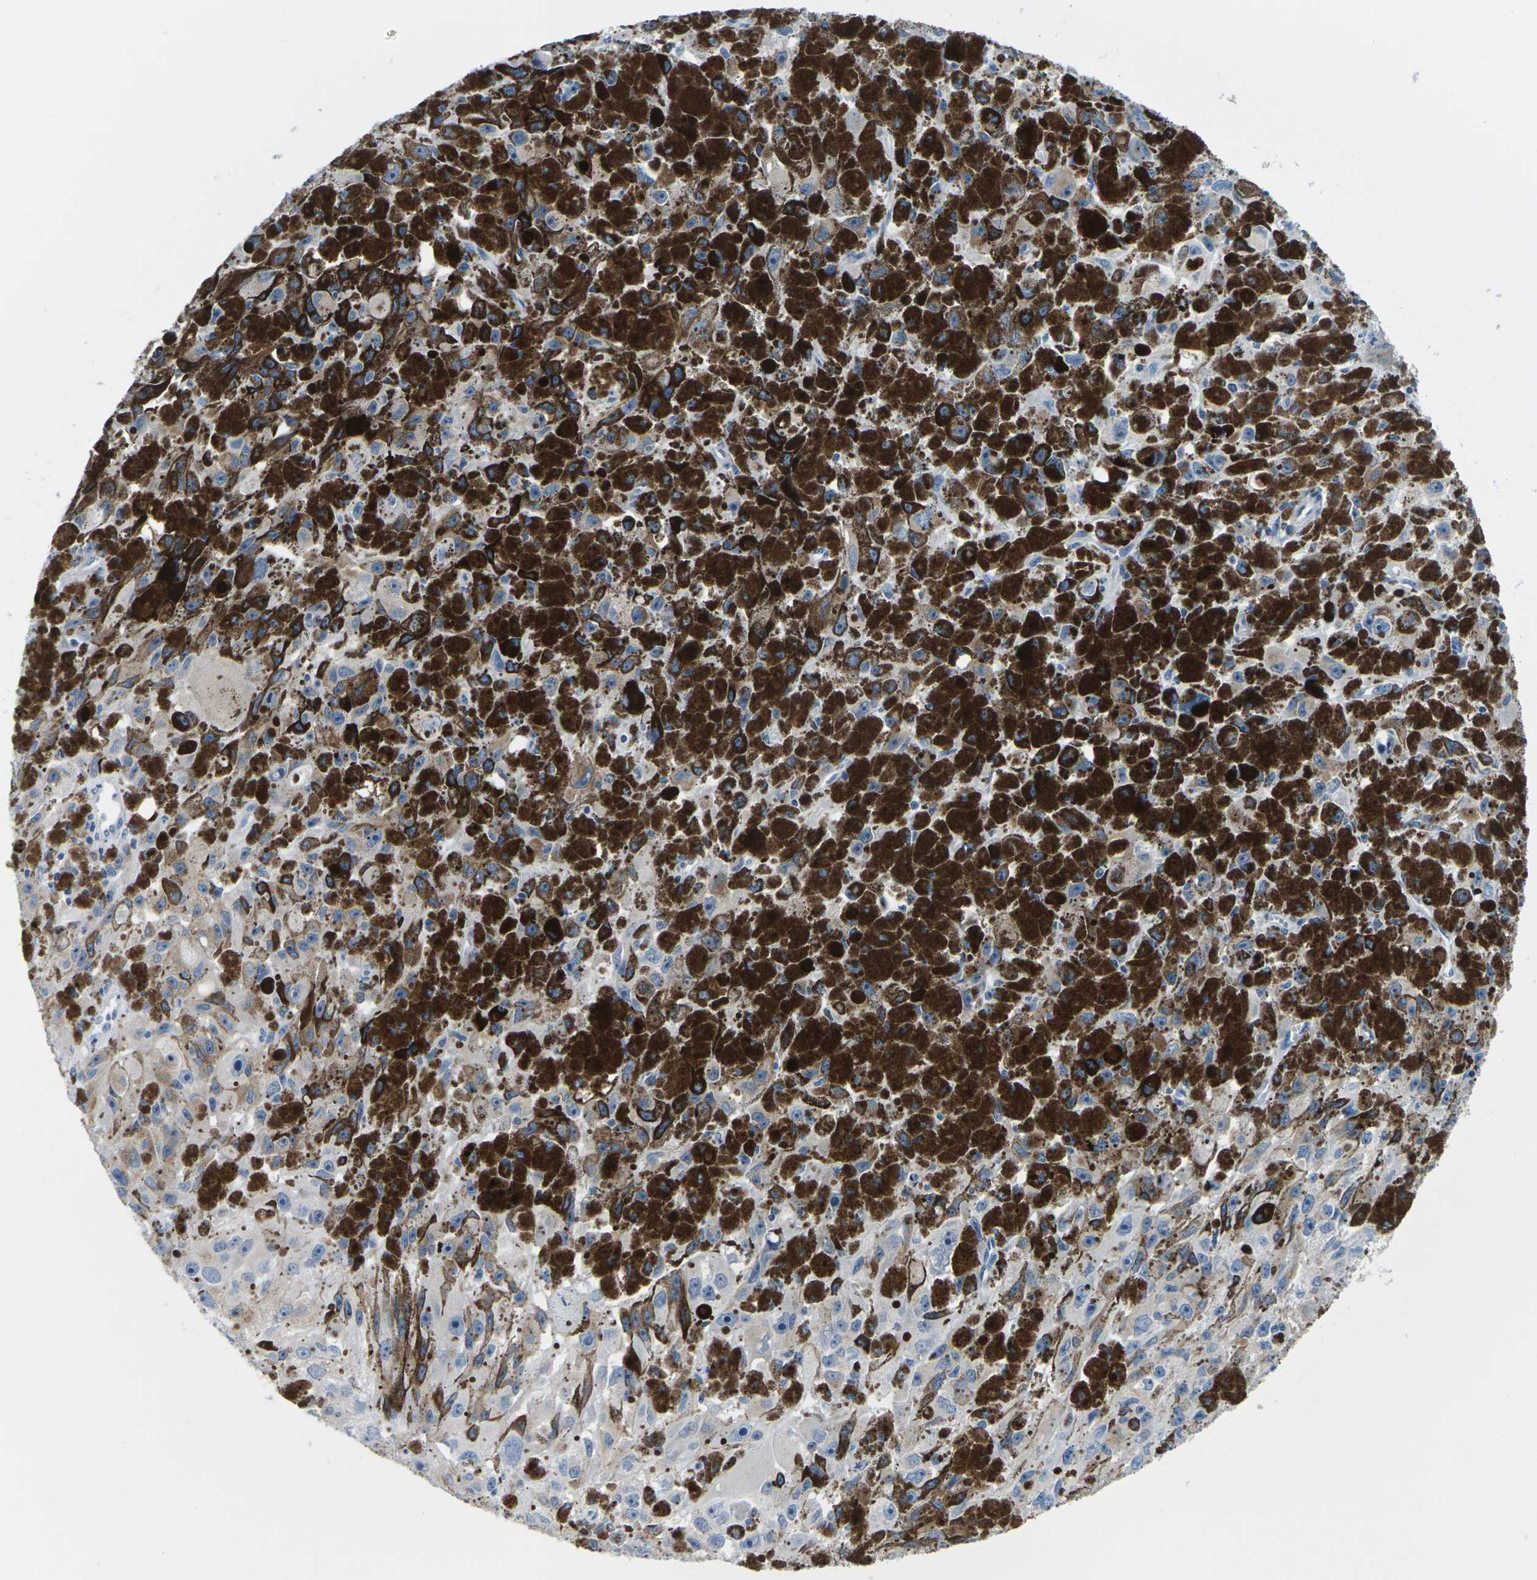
{"staining": {"intensity": "moderate", "quantity": "25%-75%", "location": "cytoplasmic/membranous"}, "tissue": "melanoma", "cell_type": "Tumor cells", "image_type": "cancer", "snomed": [{"axis": "morphology", "description": "Malignant melanoma, NOS"}, {"axis": "topography", "description": "Skin"}], "caption": "A histopathology image of malignant melanoma stained for a protein reveals moderate cytoplasmic/membranous brown staining in tumor cells.", "gene": "SYNGR2", "patient": {"sex": "female", "age": 104}}